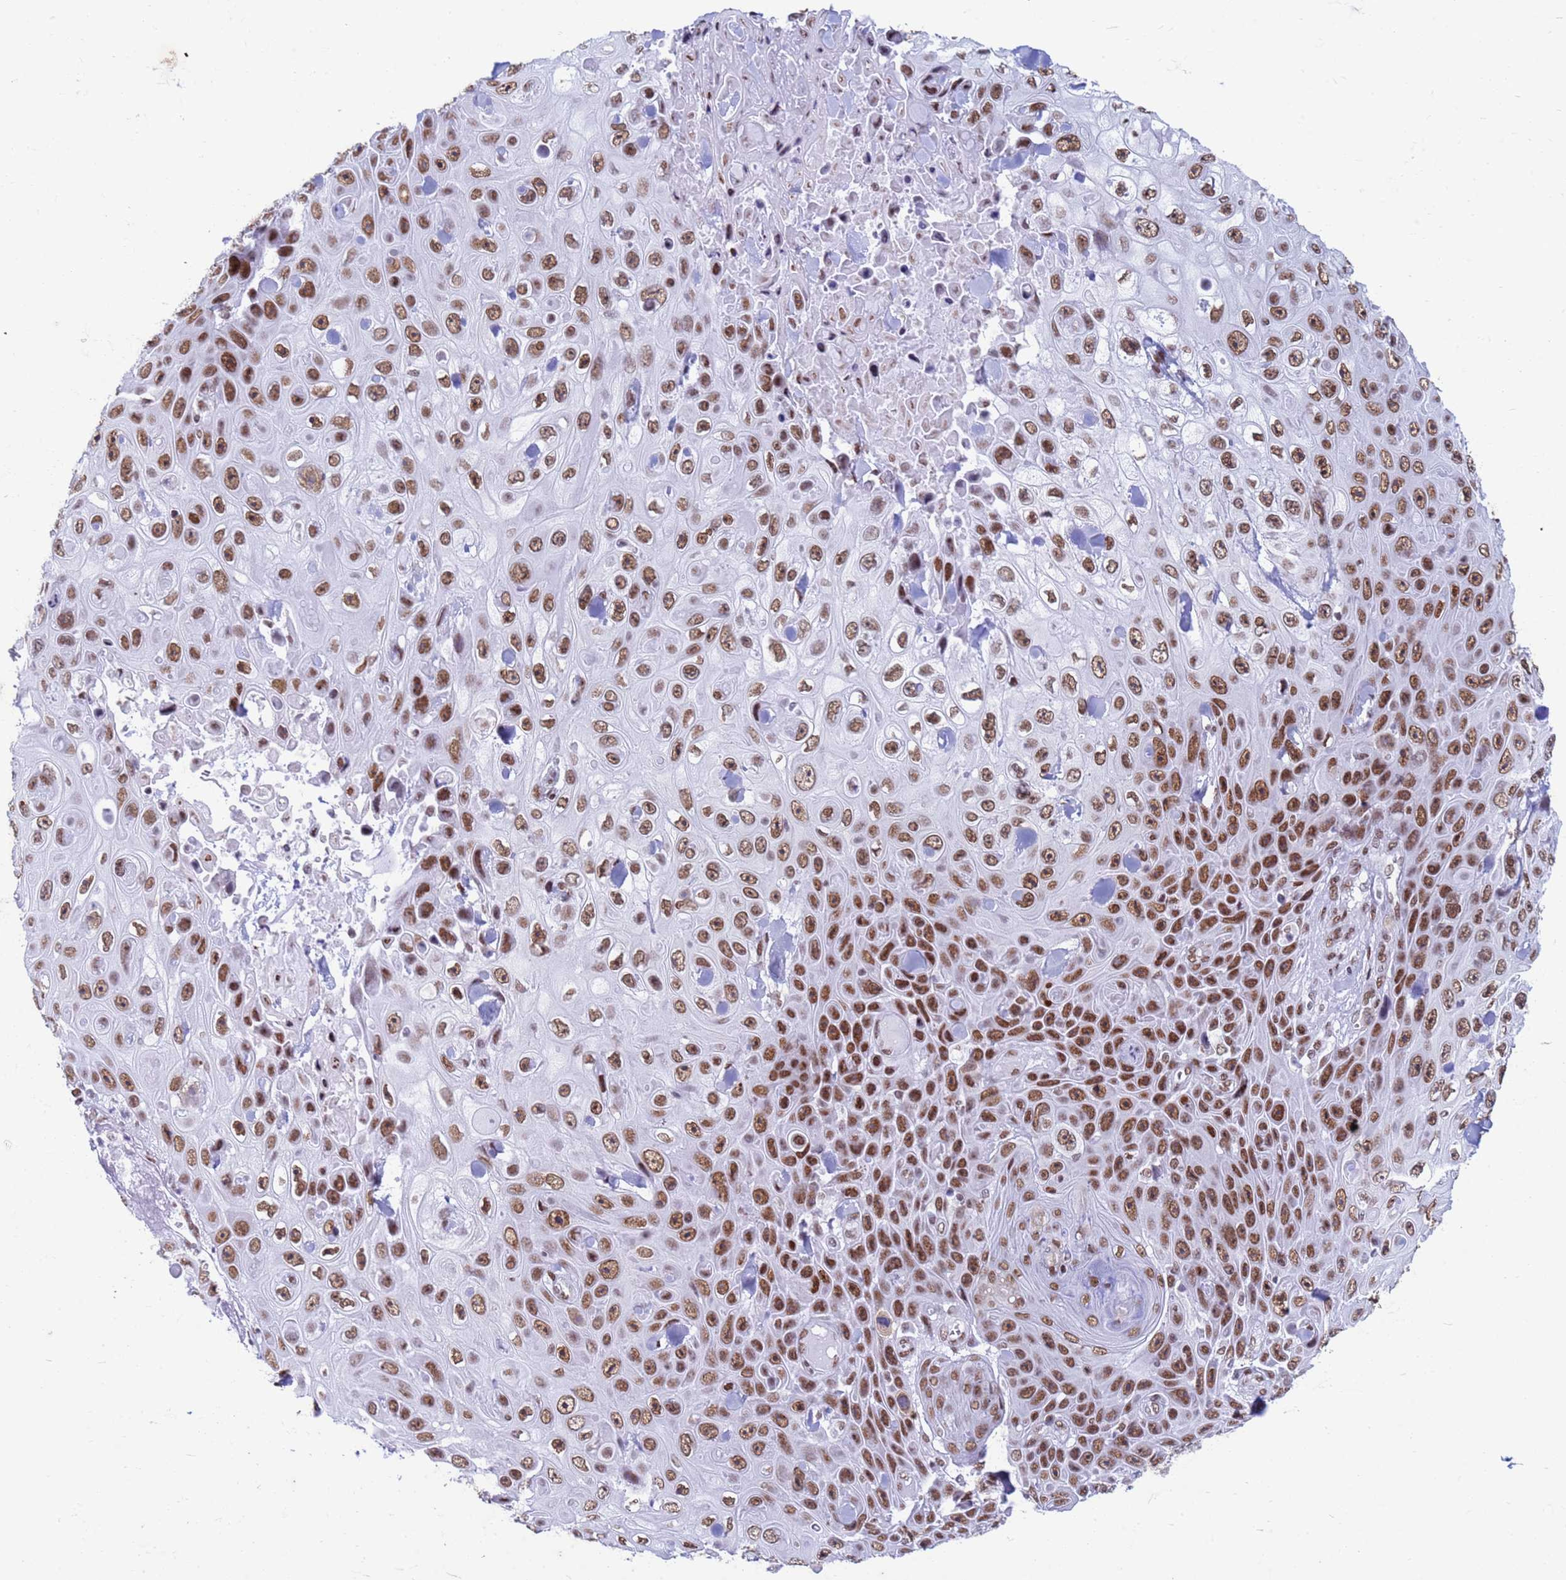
{"staining": {"intensity": "moderate", "quantity": ">75%", "location": "nuclear"}, "tissue": "skin cancer", "cell_type": "Tumor cells", "image_type": "cancer", "snomed": [{"axis": "morphology", "description": "Squamous cell carcinoma, NOS"}, {"axis": "topography", "description": "Skin"}], "caption": "DAB immunohistochemical staining of skin cancer (squamous cell carcinoma) shows moderate nuclear protein positivity in about >75% of tumor cells.", "gene": "FAM170B", "patient": {"sex": "male", "age": 82}}